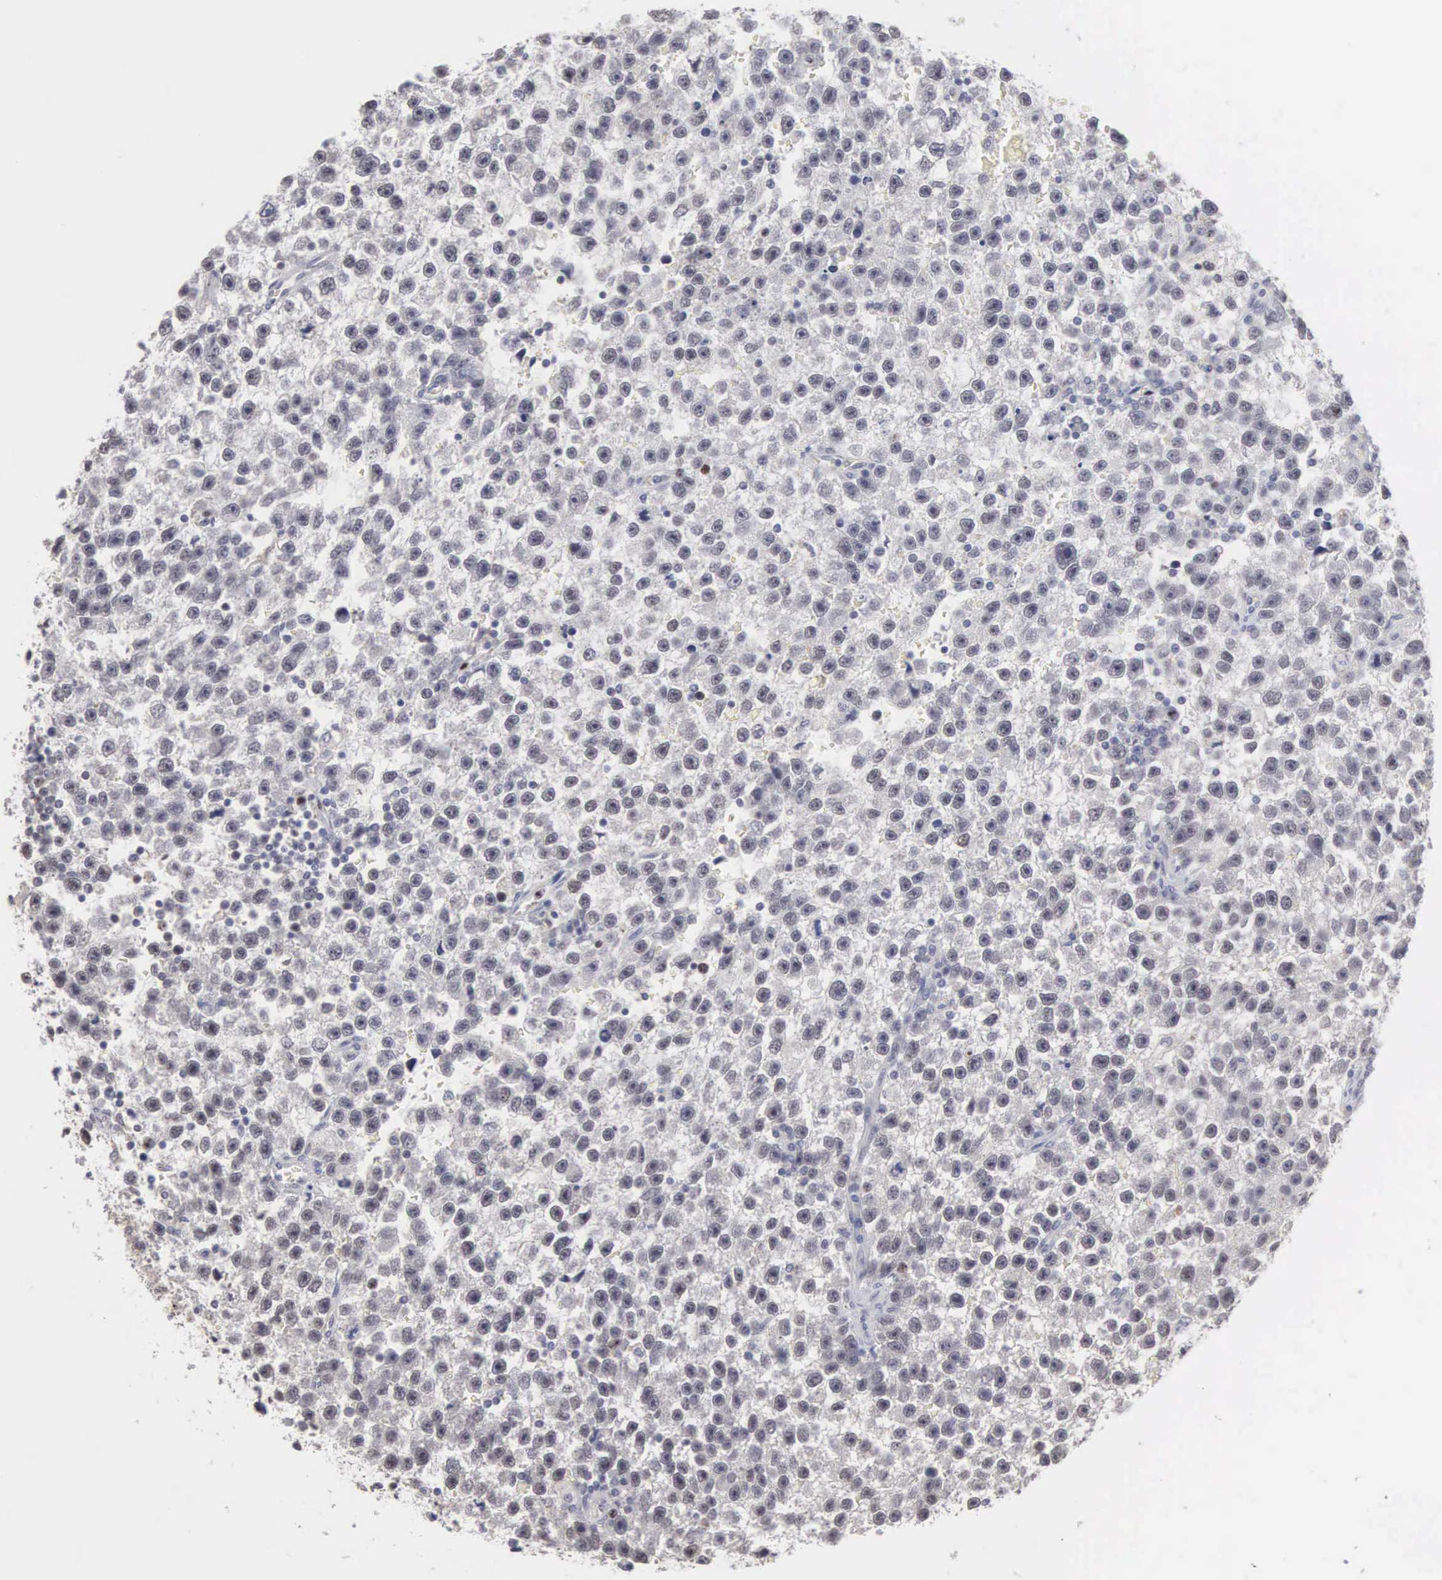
{"staining": {"intensity": "negative", "quantity": "none", "location": "none"}, "tissue": "testis cancer", "cell_type": "Tumor cells", "image_type": "cancer", "snomed": [{"axis": "morphology", "description": "Seminoma, NOS"}, {"axis": "topography", "description": "Testis"}], "caption": "Tumor cells show no significant protein positivity in seminoma (testis).", "gene": "KDM6A", "patient": {"sex": "male", "age": 33}}